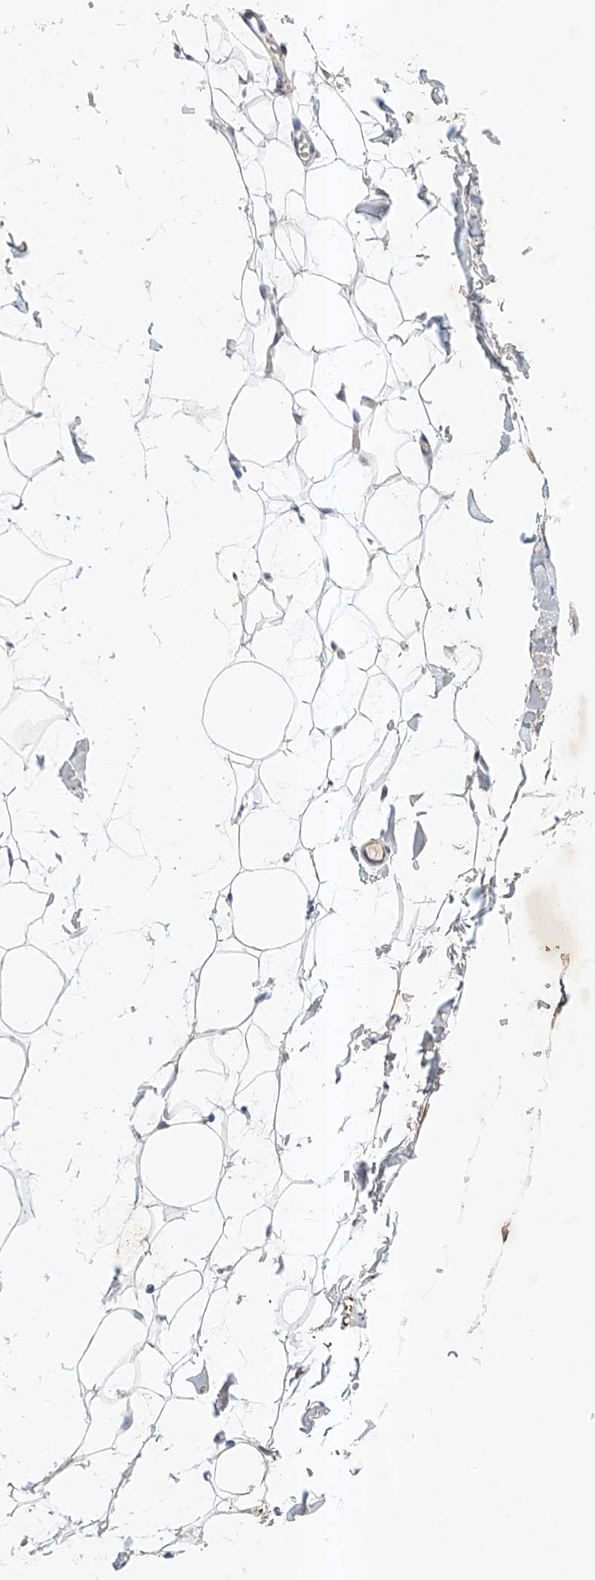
{"staining": {"intensity": "negative", "quantity": "none", "location": "none"}, "tissue": "adipose tissue", "cell_type": "Adipocytes", "image_type": "normal", "snomed": [{"axis": "morphology", "description": "Normal tissue, NOS"}, {"axis": "topography", "description": "Breast"}], "caption": "Micrograph shows no protein positivity in adipocytes of normal adipose tissue. Brightfield microscopy of immunohistochemistry (IHC) stained with DAB (brown) and hematoxylin (blue), captured at high magnification.", "gene": "CARMIL1", "patient": {"sex": "female", "age": 23}}